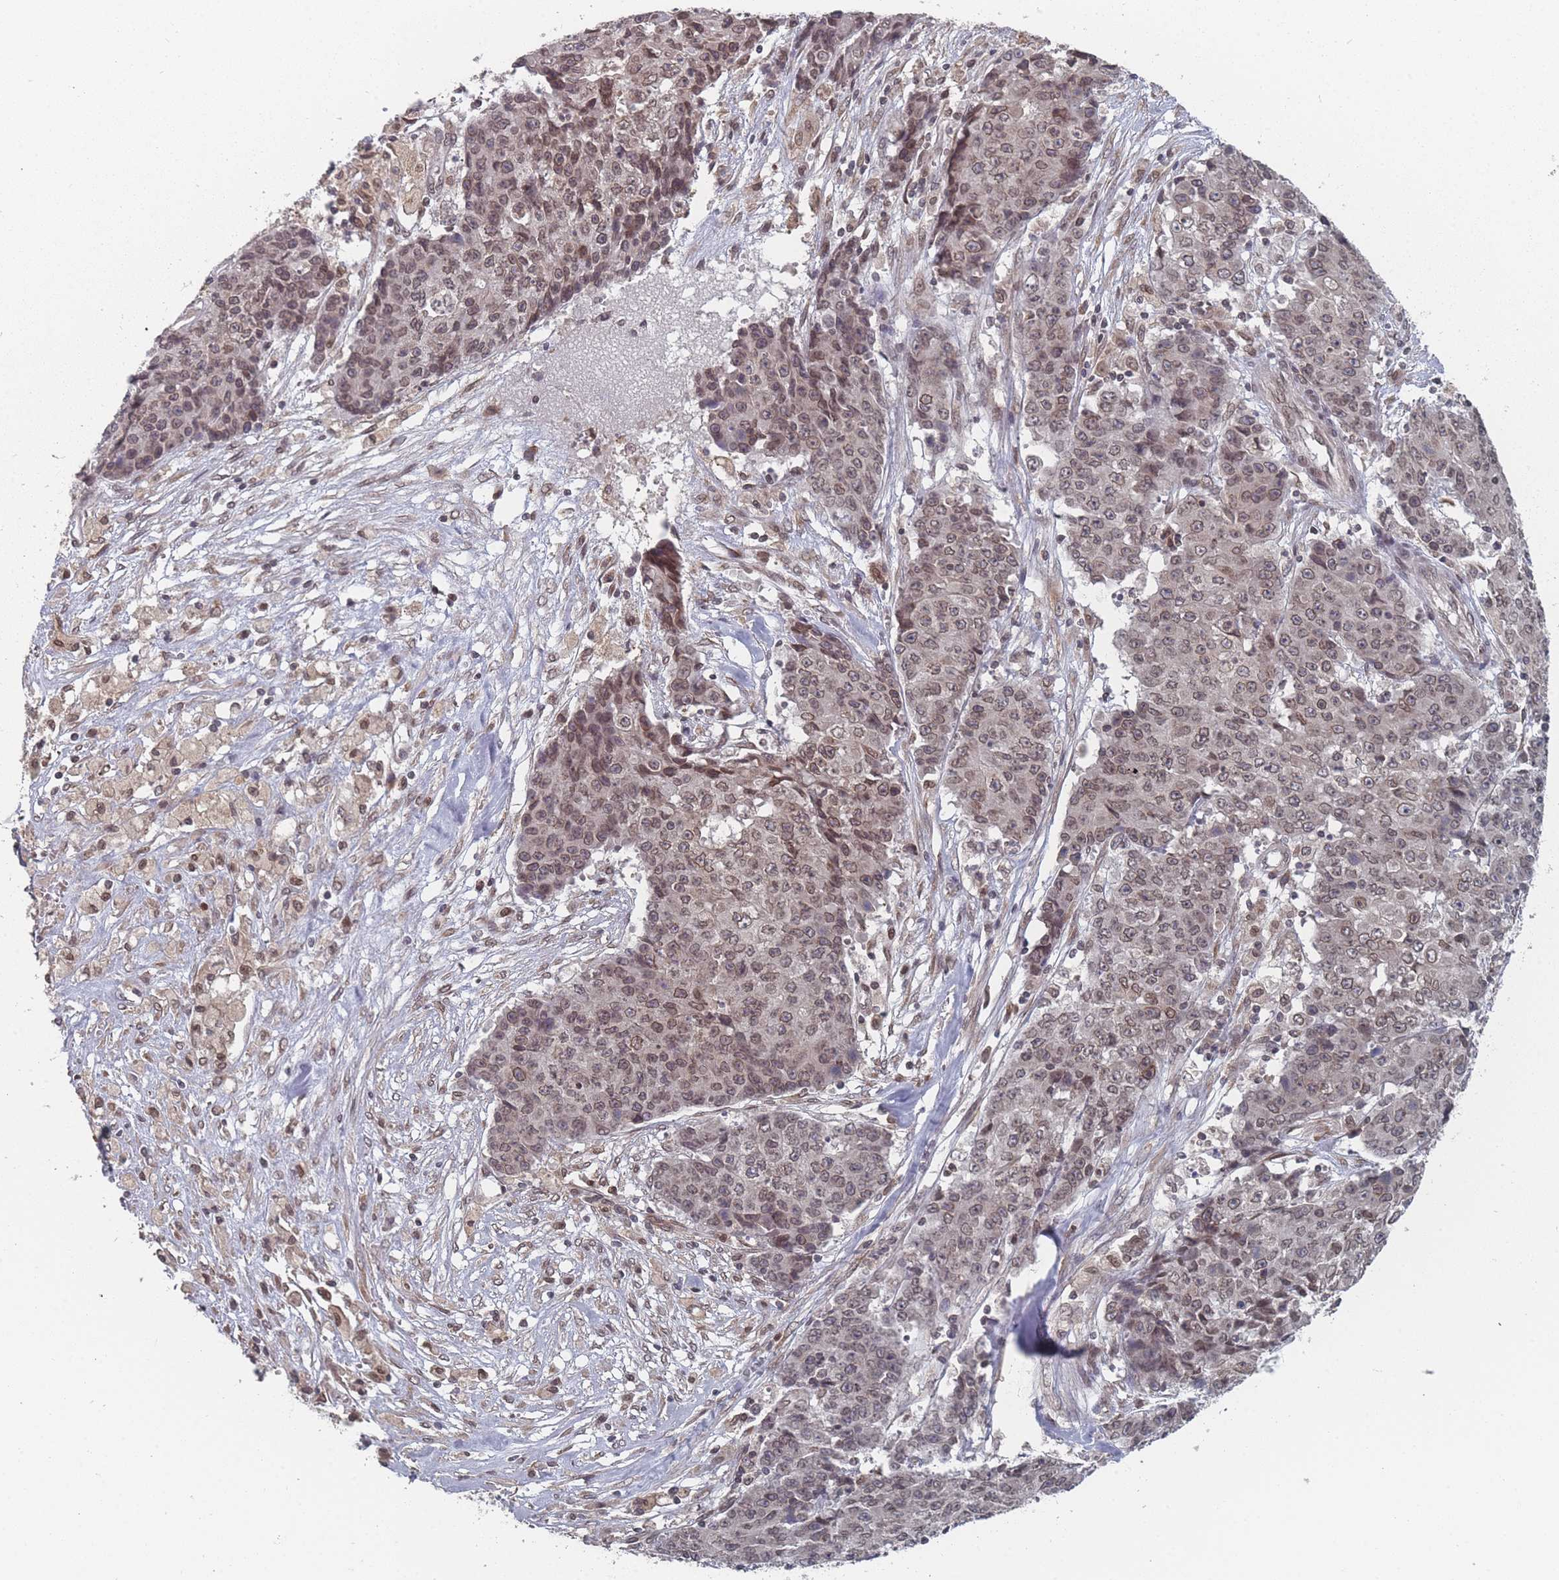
{"staining": {"intensity": "moderate", "quantity": "25%-75%", "location": "cytoplasmic/membranous,nuclear"}, "tissue": "ovarian cancer", "cell_type": "Tumor cells", "image_type": "cancer", "snomed": [{"axis": "morphology", "description": "Carcinoma, endometroid"}, {"axis": "topography", "description": "Ovary"}], "caption": "Tumor cells reveal moderate cytoplasmic/membranous and nuclear expression in about 25%-75% of cells in ovarian cancer.", "gene": "TBC1D25", "patient": {"sex": "female", "age": 42}}